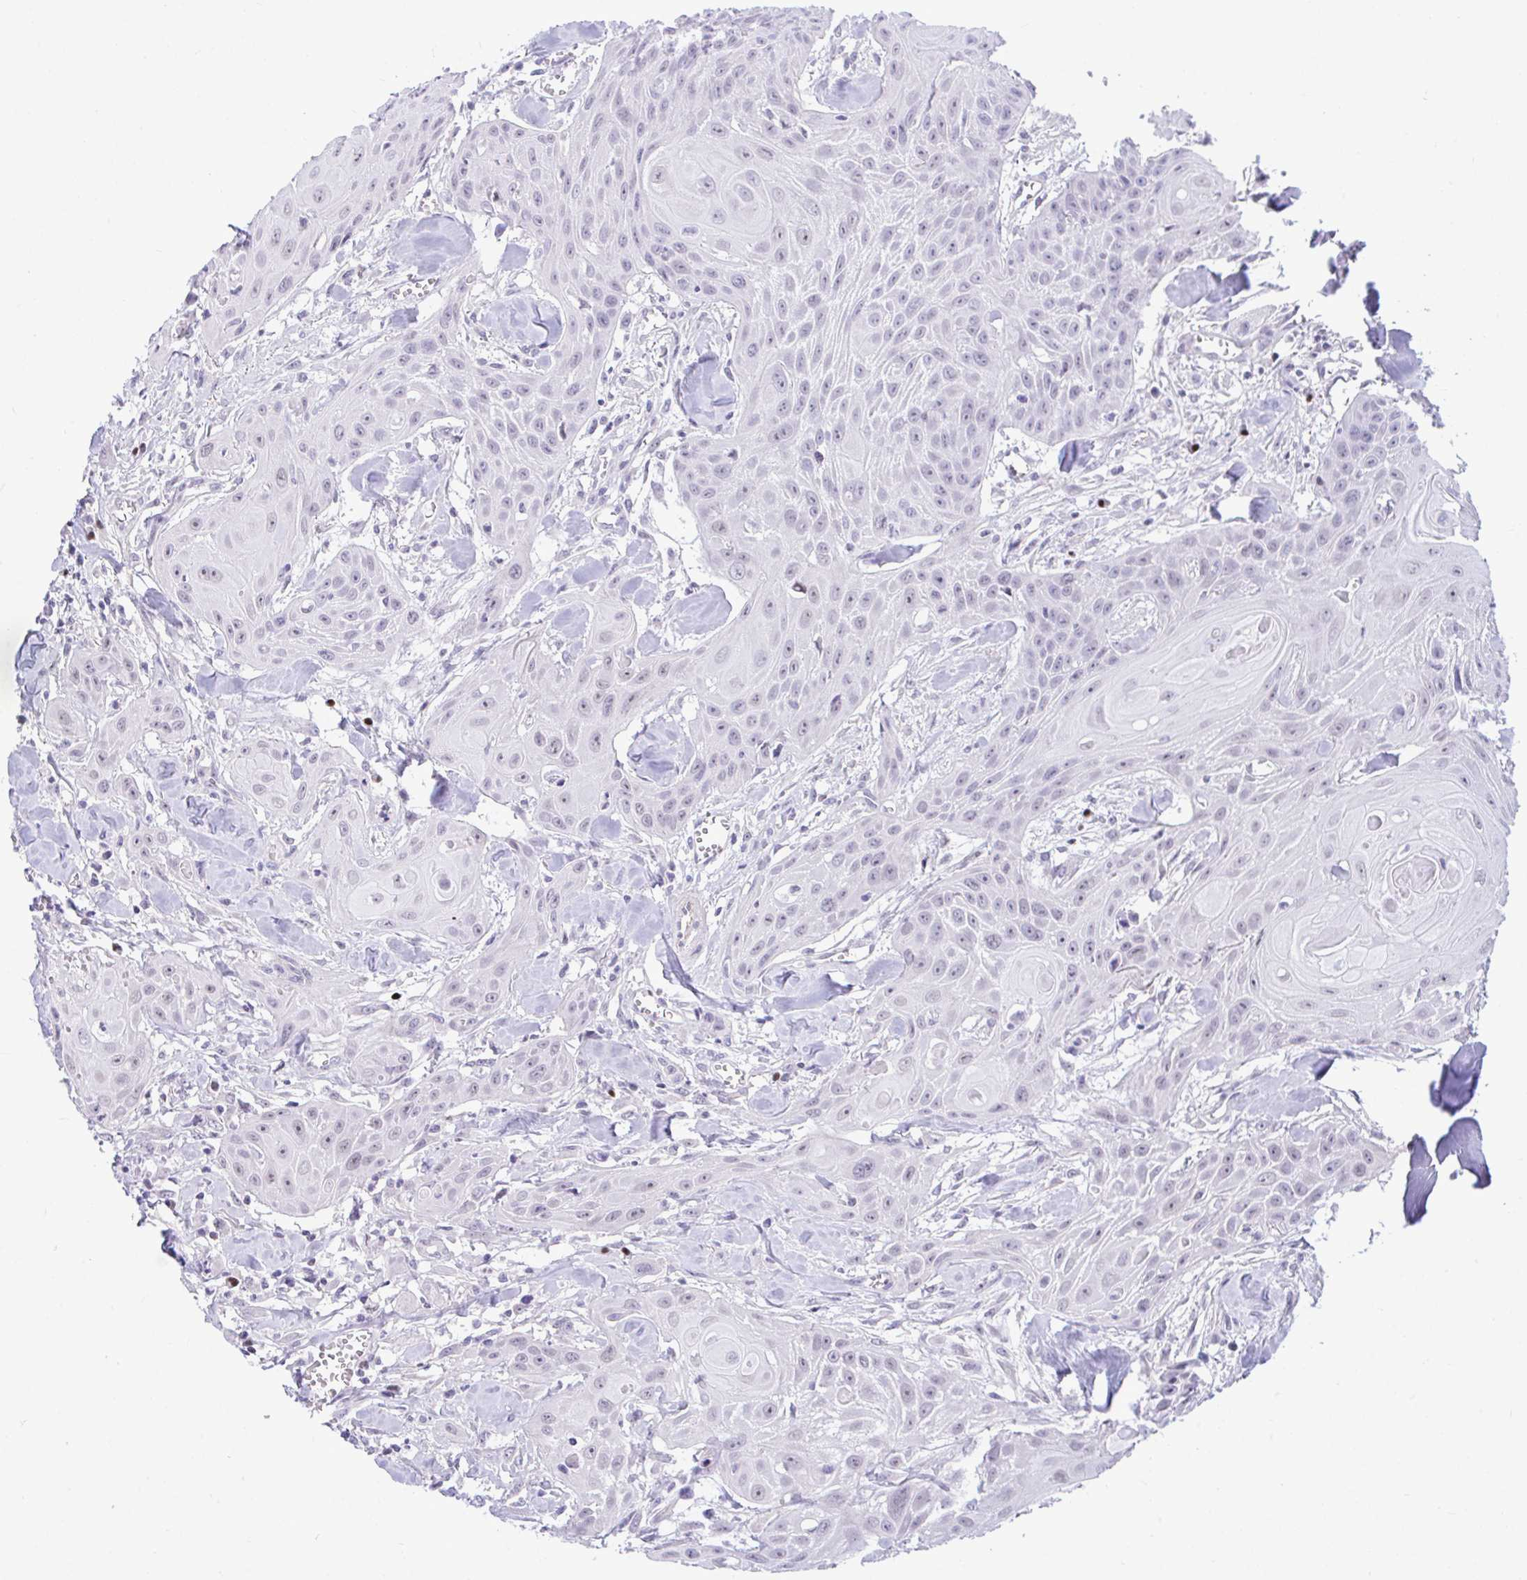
{"staining": {"intensity": "negative", "quantity": "none", "location": "none"}, "tissue": "head and neck cancer", "cell_type": "Tumor cells", "image_type": "cancer", "snomed": [{"axis": "morphology", "description": "Squamous cell carcinoma, NOS"}, {"axis": "topography", "description": "Lymph node"}, {"axis": "topography", "description": "Salivary gland"}, {"axis": "topography", "description": "Head-Neck"}], "caption": "Head and neck cancer (squamous cell carcinoma) was stained to show a protein in brown. There is no significant expression in tumor cells.", "gene": "SLC25A51", "patient": {"sex": "female", "age": 74}}